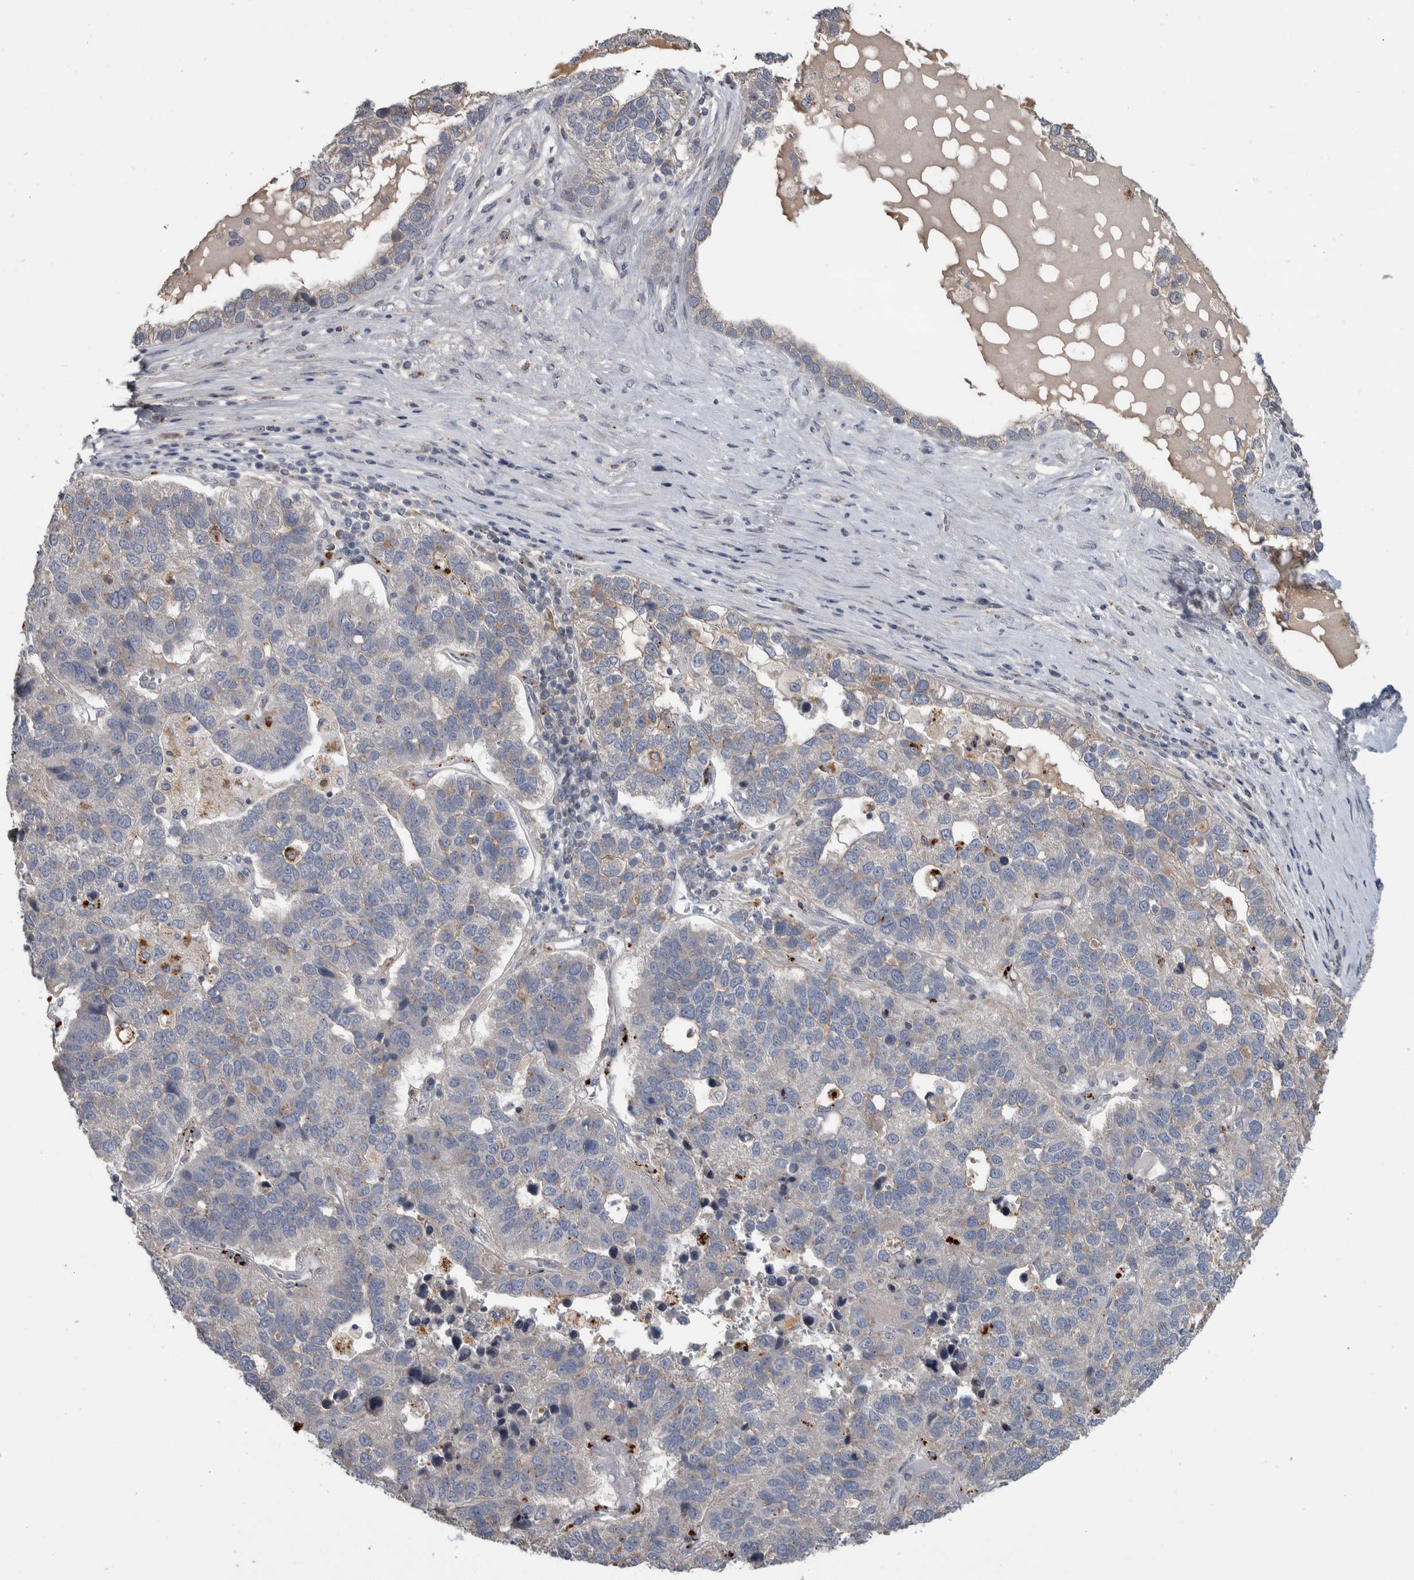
{"staining": {"intensity": "weak", "quantity": "25%-75%", "location": "cytoplasmic/membranous"}, "tissue": "pancreatic cancer", "cell_type": "Tumor cells", "image_type": "cancer", "snomed": [{"axis": "morphology", "description": "Adenocarcinoma, NOS"}, {"axis": "topography", "description": "Pancreas"}], "caption": "A histopathology image of adenocarcinoma (pancreatic) stained for a protein demonstrates weak cytoplasmic/membranous brown staining in tumor cells. (DAB (3,3'-diaminobenzidine) IHC, brown staining for protein, blue staining for nuclei).", "gene": "FAM83G", "patient": {"sex": "female", "age": 61}}